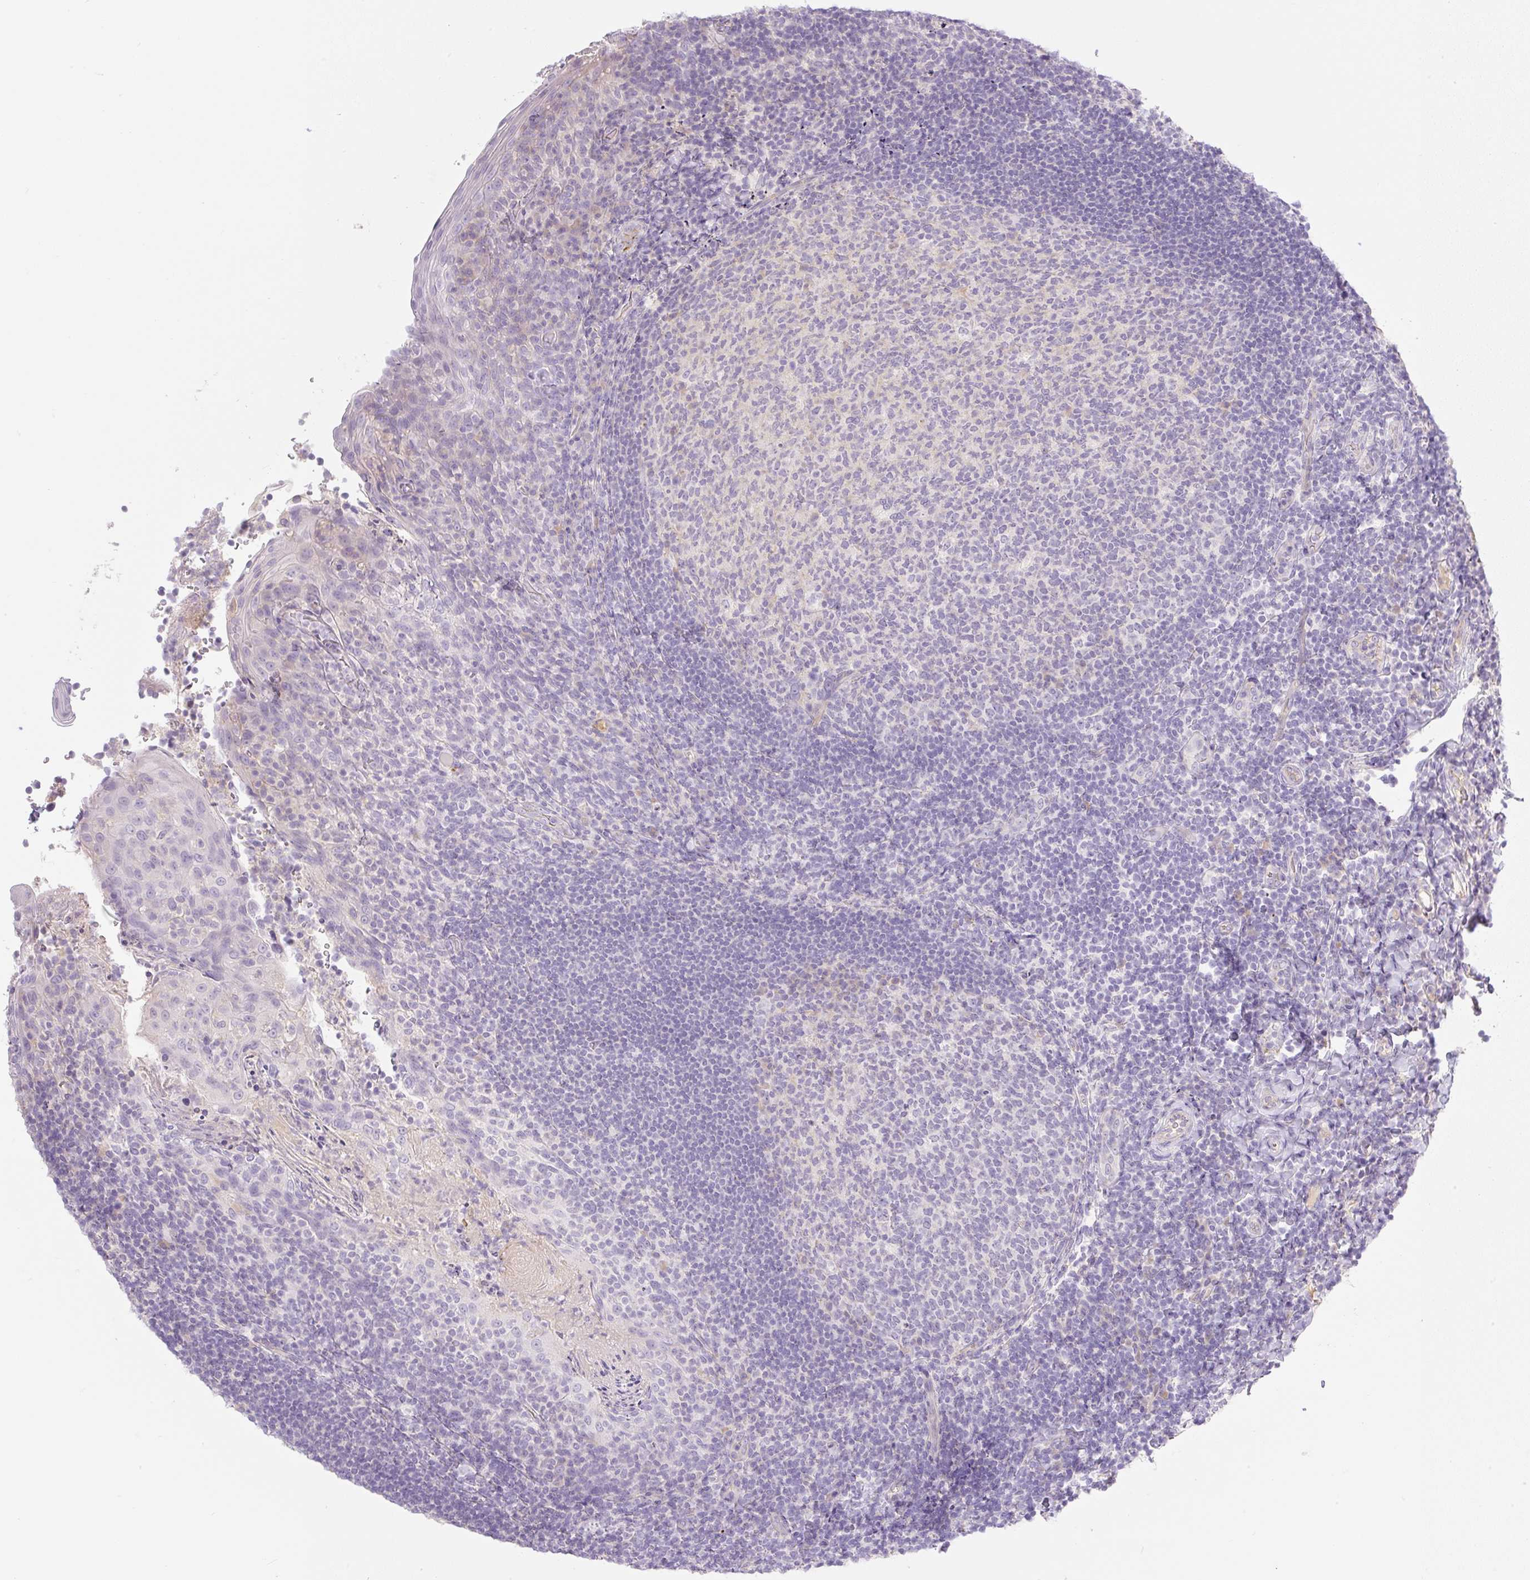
{"staining": {"intensity": "negative", "quantity": "none", "location": "none"}, "tissue": "tonsil", "cell_type": "Germinal center cells", "image_type": "normal", "snomed": [{"axis": "morphology", "description": "Normal tissue, NOS"}, {"axis": "topography", "description": "Tonsil"}], "caption": "The immunohistochemistry (IHC) photomicrograph has no significant expression in germinal center cells of tonsil. Brightfield microscopy of IHC stained with DAB (brown) and hematoxylin (blue), captured at high magnification.", "gene": "MIA2", "patient": {"sex": "female", "age": 10}}